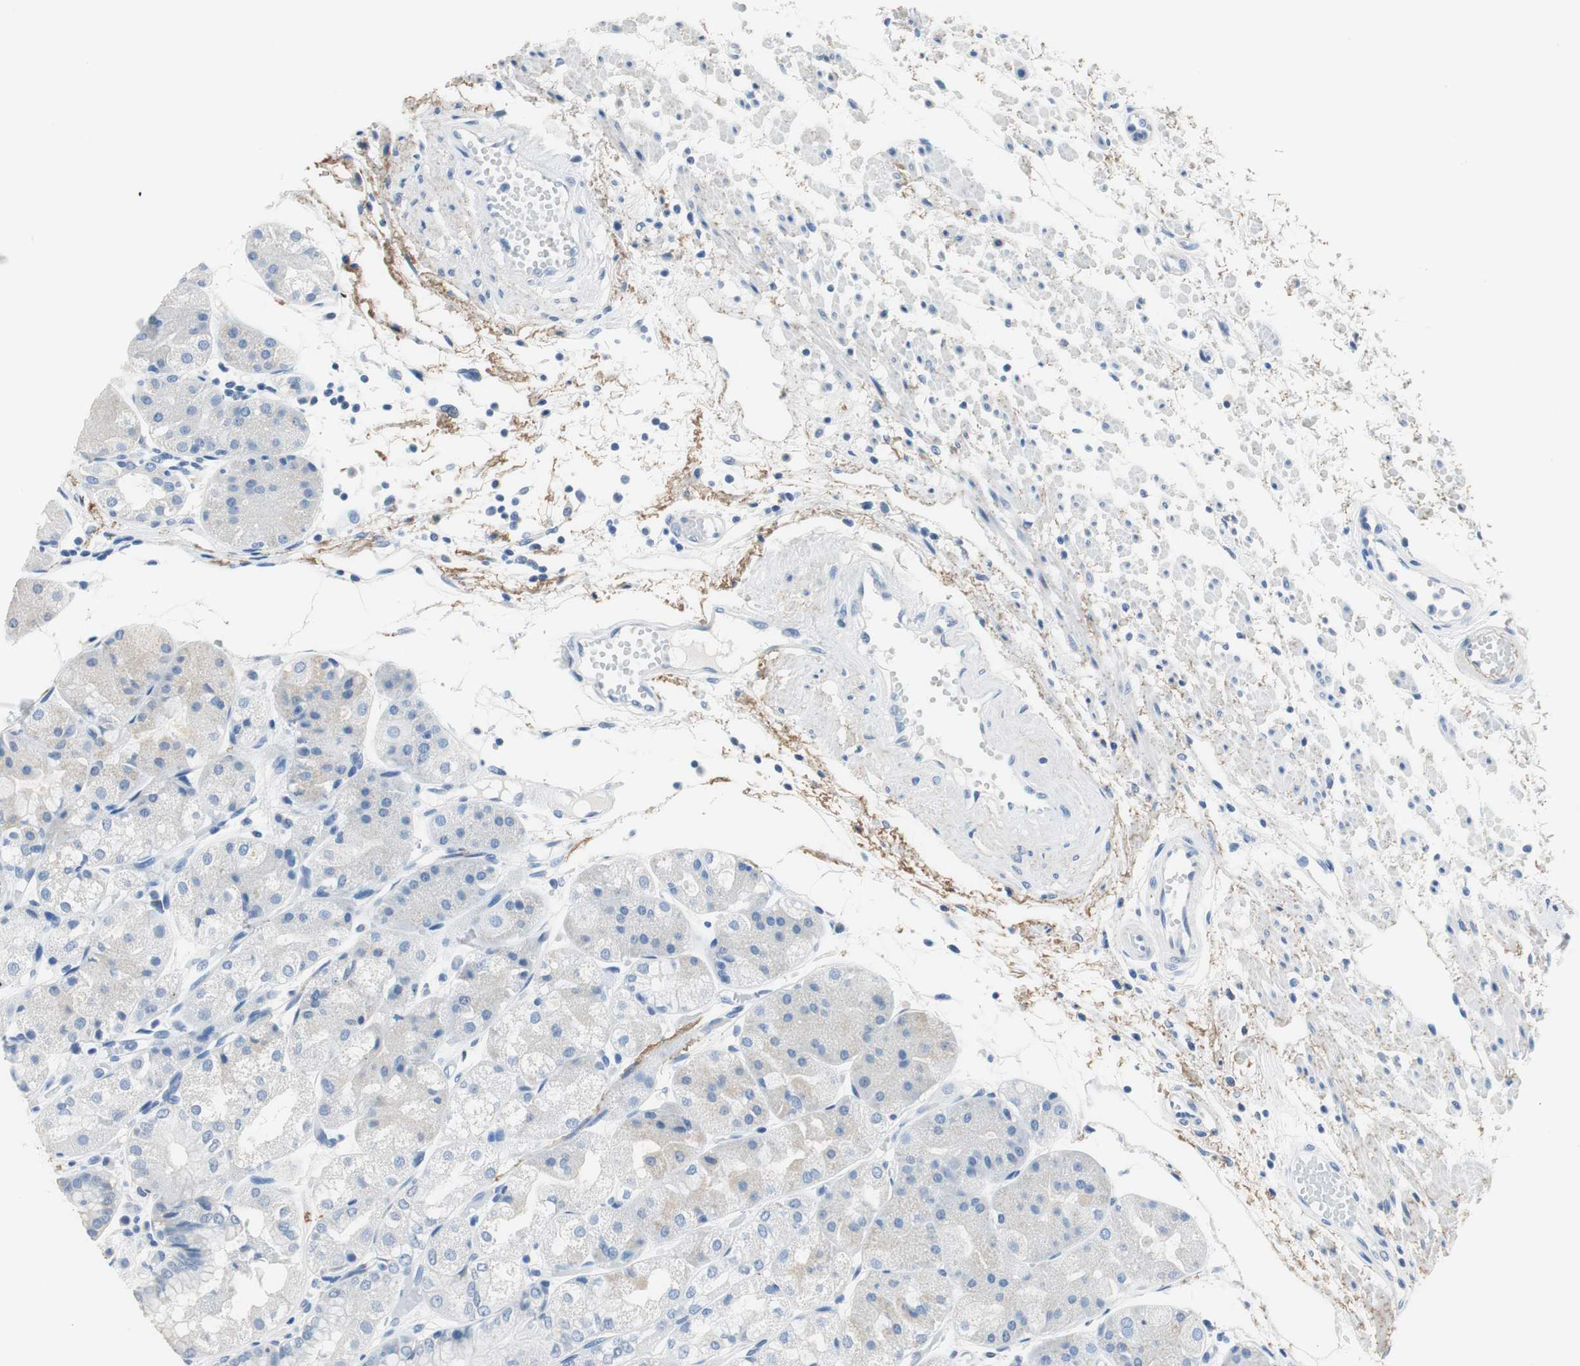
{"staining": {"intensity": "moderate", "quantity": "<25%", "location": "cytoplasmic/membranous"}, "tissue": "stomach", "cell_type": "Glandular cells", "image_type": "normal", "snomed": [{"axis": "morphology", "description": "Normal tissue, NOS"}, {"axis": "topography", "description": "Stomach, upper"}], "caption": "Glandular cells exhibit low levels of moderate cytoplasmic/membranous expression in about <25% of cells in normal stomach.", "gene": "MUC7", "patient": {"sex": "male", "age": 72}}